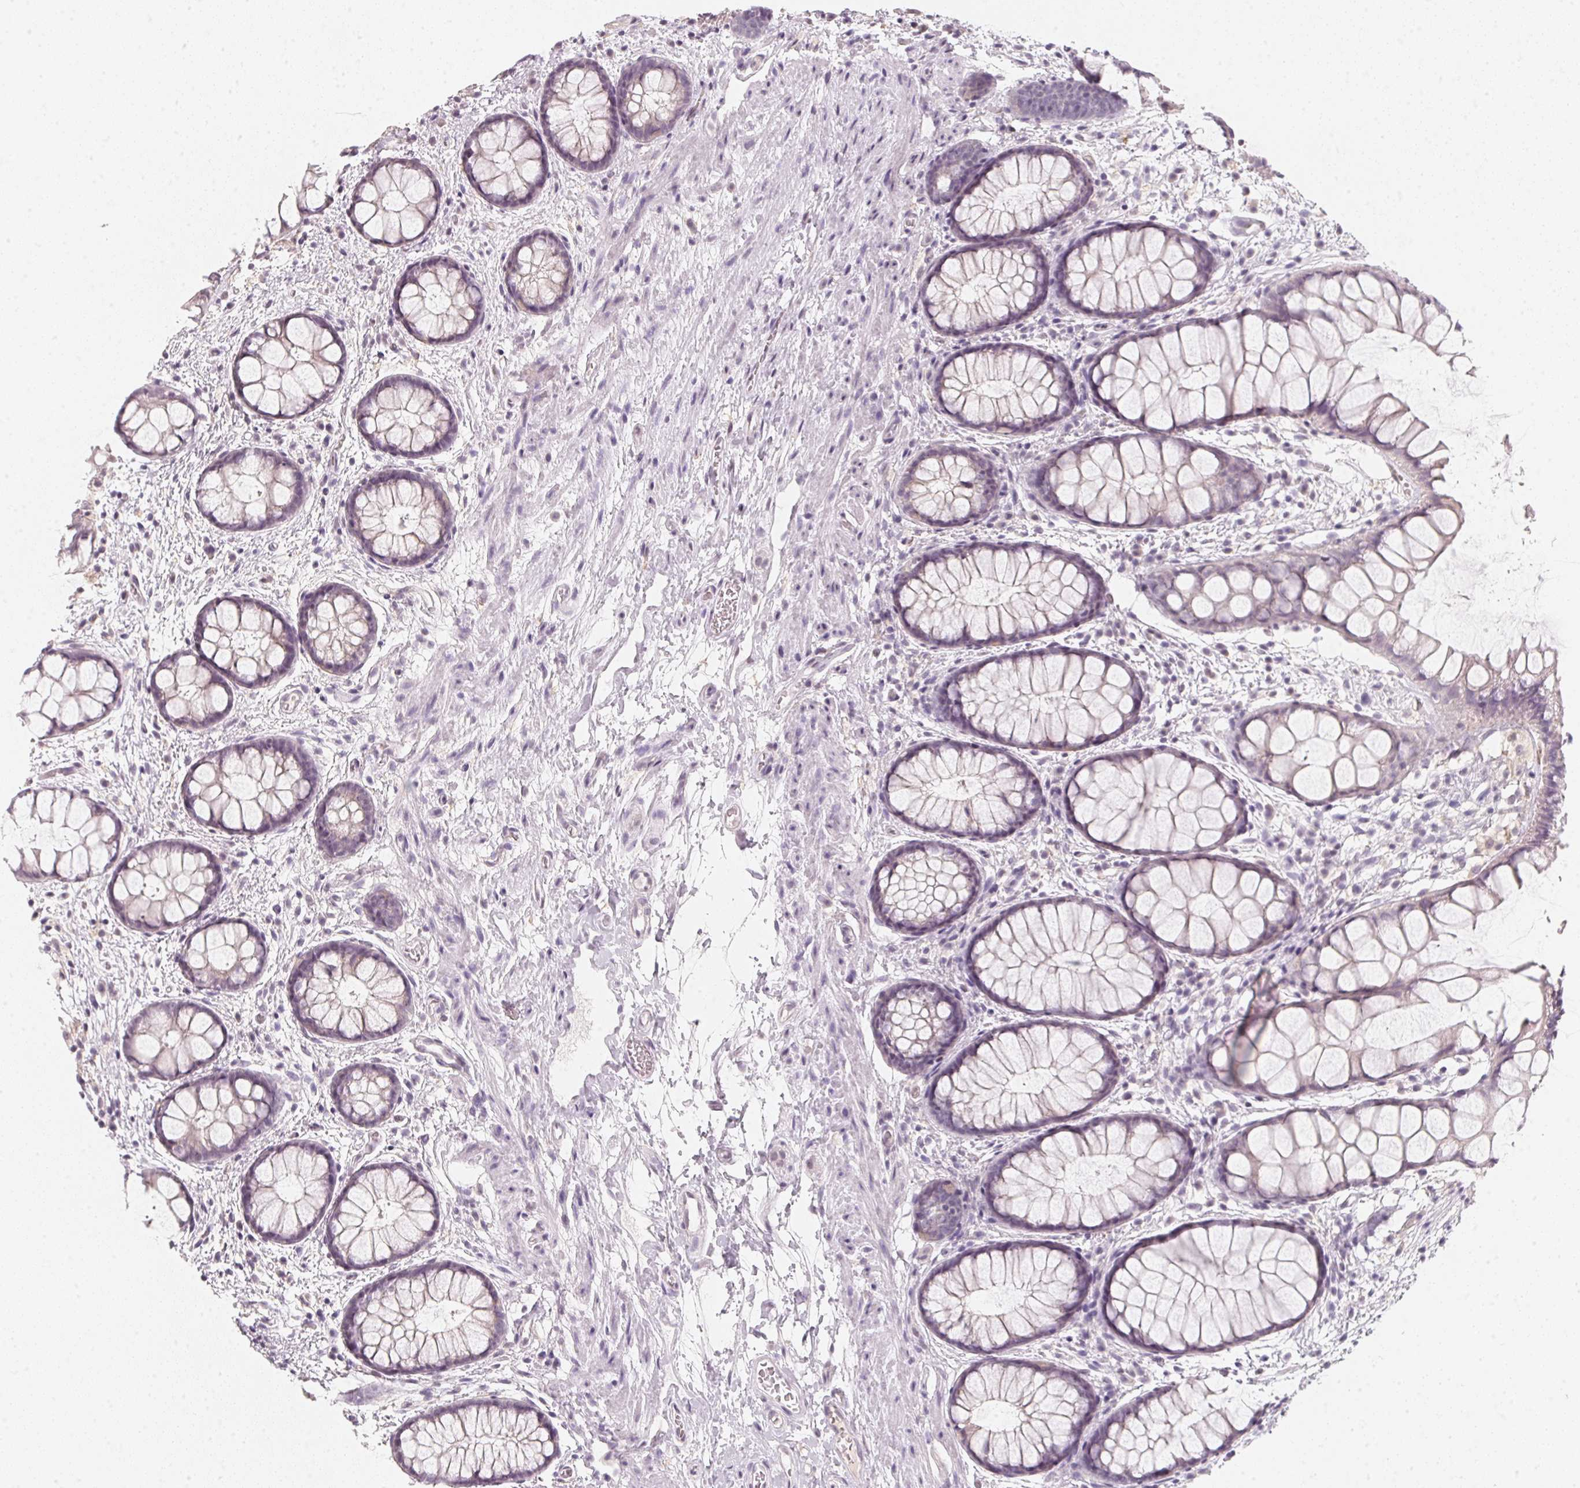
{"staining": {"intensity": "negative", "quantity": "none", "location": "none"}, "tissue": "rectum", "cell_type": "Glandular cells", "image_type": "normal", "snomed": [{"axis": "morphology", "description": "Normal tissue, NOS"}, {"axis": "topography", "description": "Rectum"}], "caption": "IHC of normal rectum reveals no positivity in glandular cells. The staining was performed using DAB (3,3'-diaminobenzidine) to visualize the protein expression in brown, while the nuclei were stained in blue with hematoxylin (Magnification: 20x).", "gene": "CFAP276", "patient": {"sex": "female", "age": 62}}